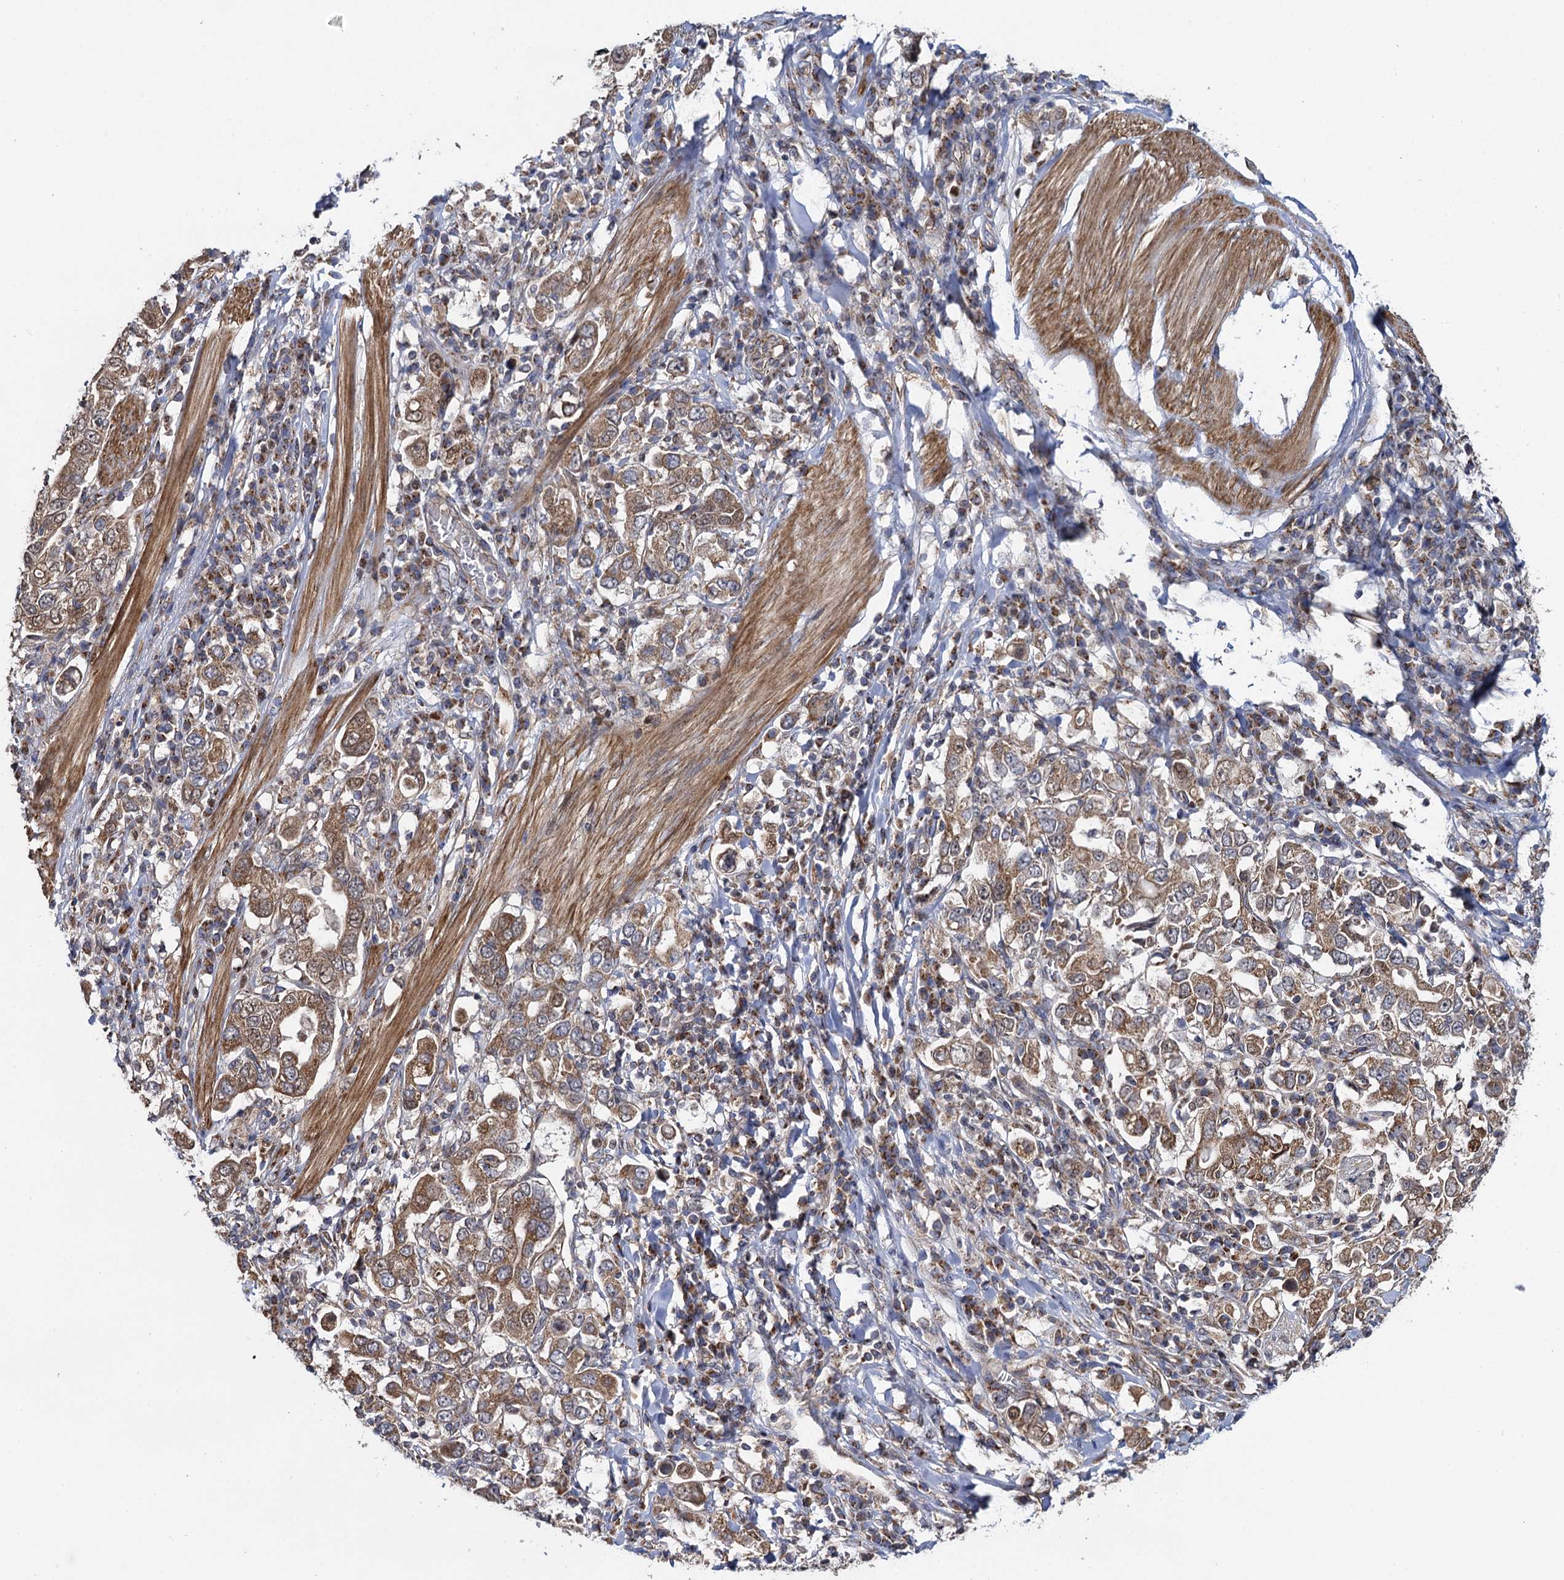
{"staining": {"intensity": "moderate", "quantity": ">75%", "location": "cytoplasmic/membranous"}, "tissue": "stomach cancer", "cell_type": "Tumor cells", "image_type": "cancer", "snomed": [{"axis": "morphology", "description": "Adenocarcinoma, NOS"}, {"axis": "topography", "description": "Stomach, upper"}], "caption": "A photomicrograph of stomach cancer stained for a protein demonstrates moderate cytoplasmic/membranous brown staining in tumor cells. (IHC, brightfield microscopy, high magnification).", "gene": "HAUS1", "patient": {"sex": "male", "age": 62}}